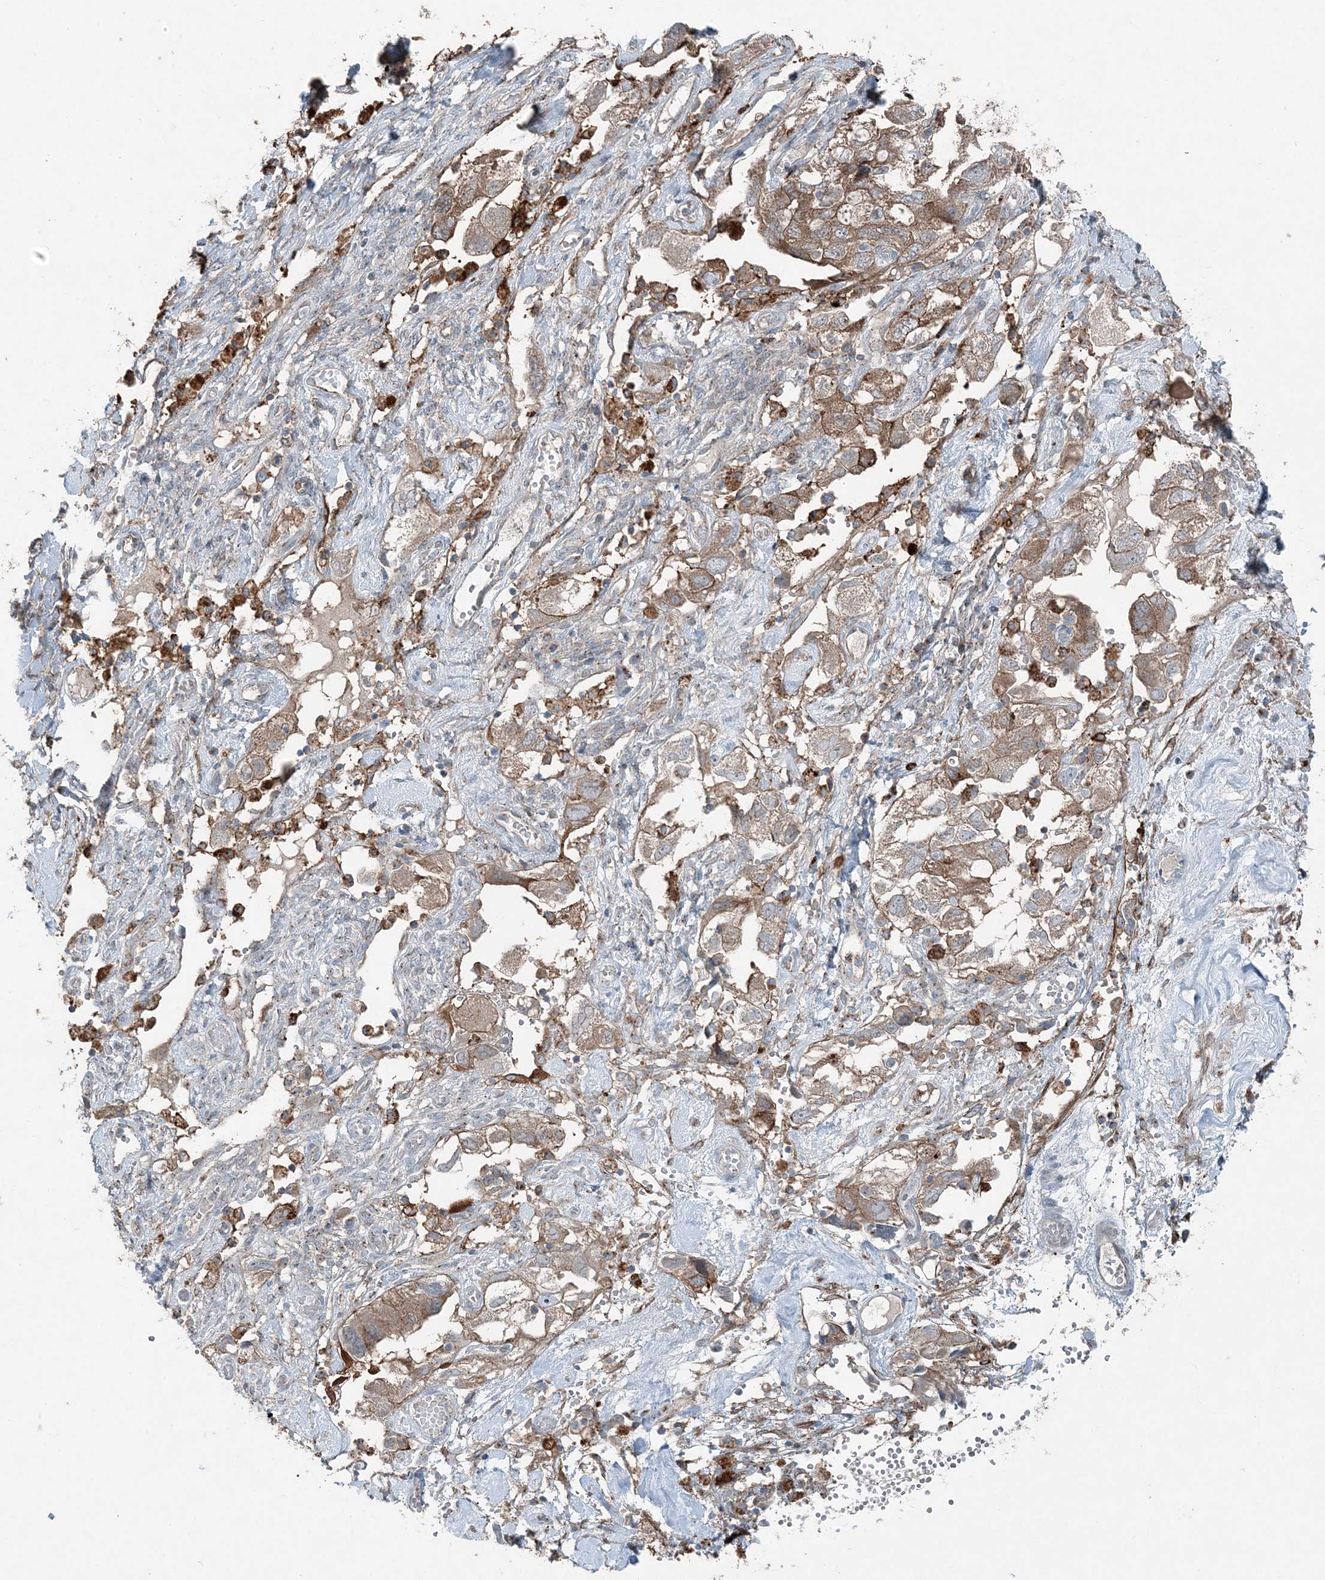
{"staining": {"intensity": "moderate", "quantity": ">75%", "location": "cytoplasmic/membranous"}, "tissue": "ovarian cancer", "cell_type": "Tumor cells", "image_type": "cancer", "snomed": [{"axis": "morphology", "description": "Carcinoma, NOS"}, {"axis": "morphology", "description": "Cystadenocarcinoma, serous, NOS"}, {"axis": "topography", "description": "Ovary"}], "caption": "Immunohistochemistry of ovarian cancer (carcinoma) shows medium levels of moderate cytoplasmic/membranous staining in about >75% of tumor cells. (Brightfield microscopy of DAB IHC at high magnification).", "gene": "KY", "patient": {"sex": "female", "age": 69}}